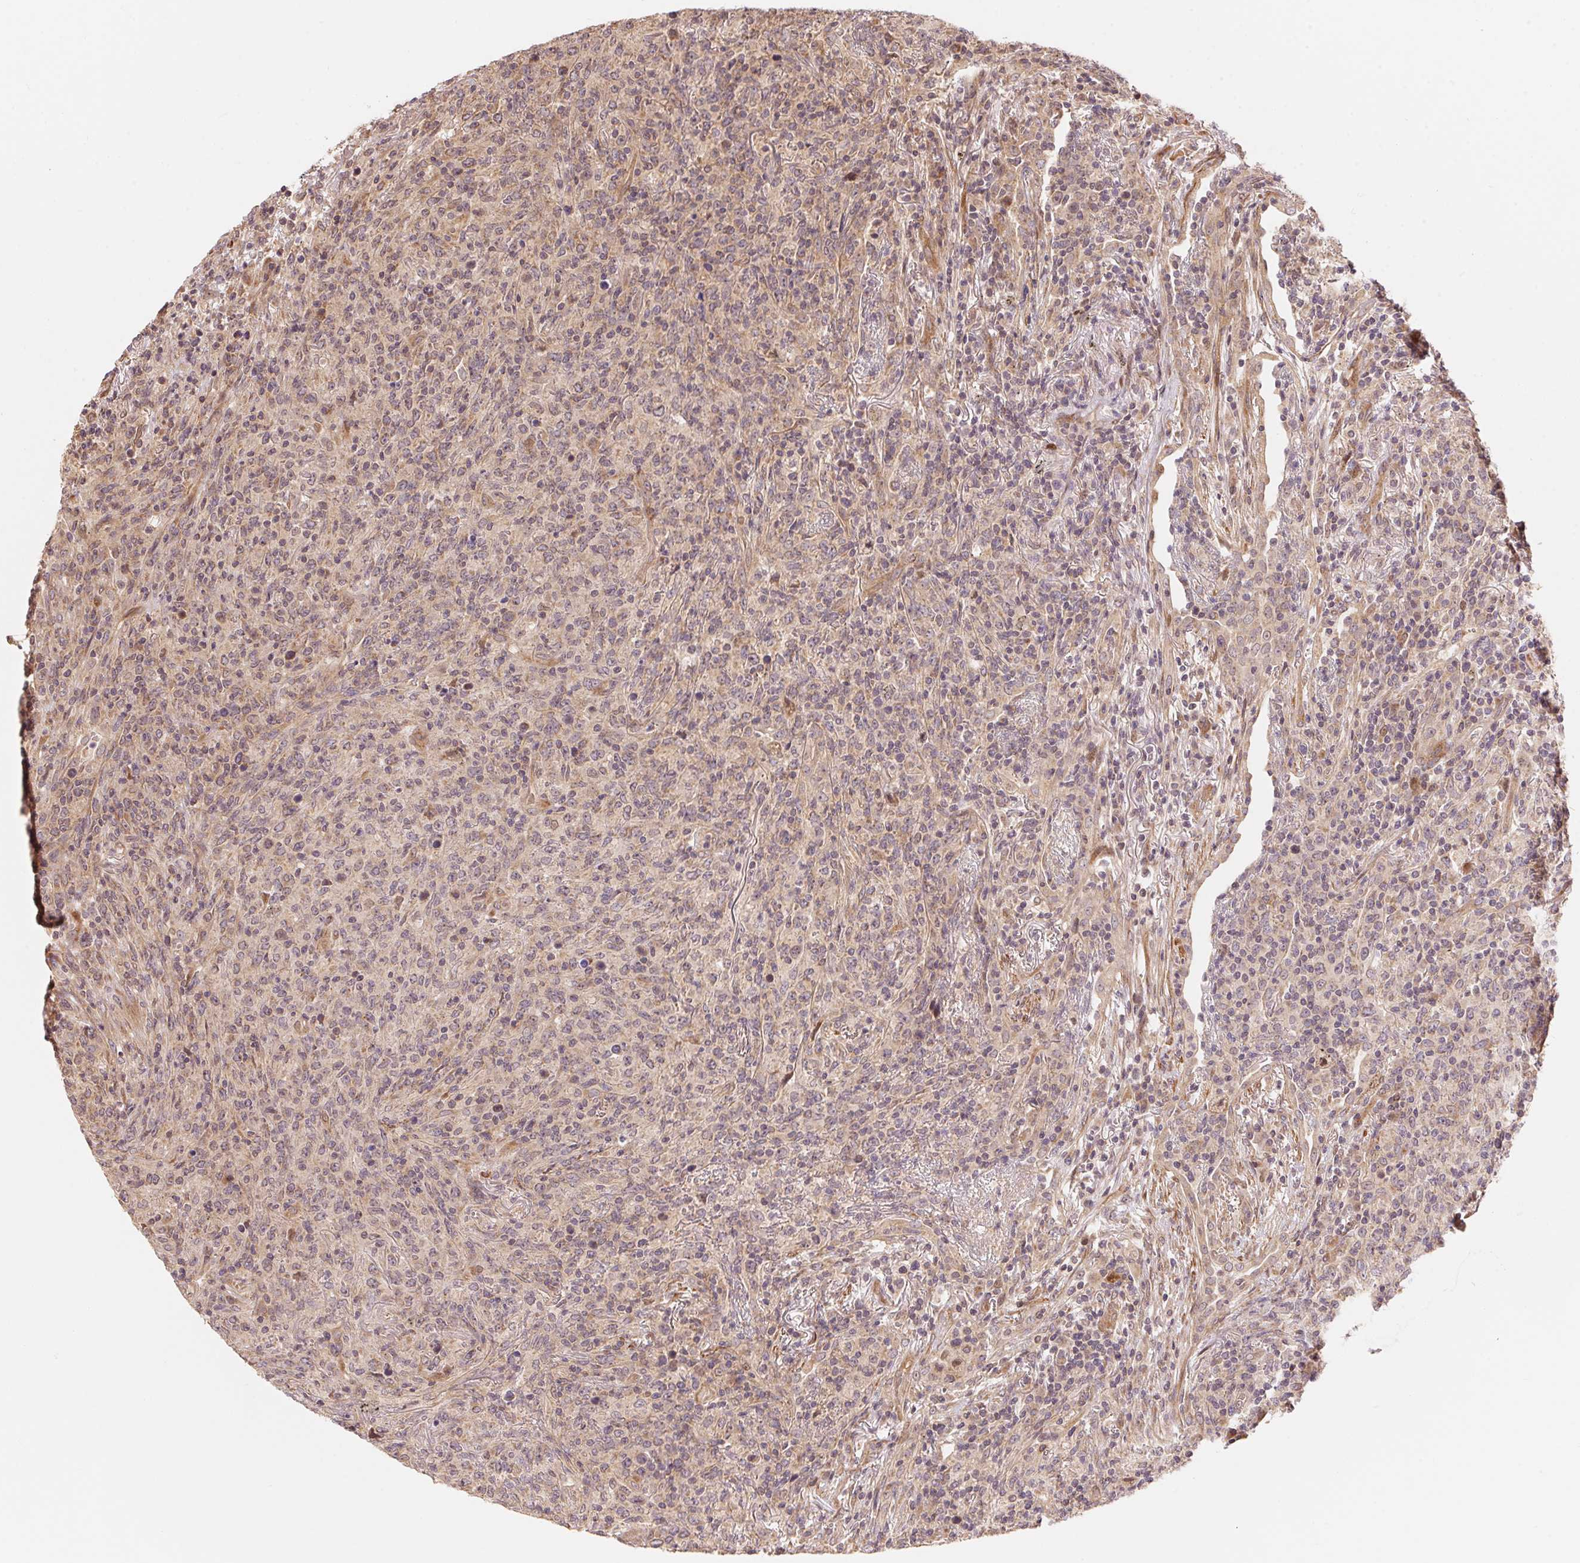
{"staining": {"intensity": "negative", "quantity": "none", "location": "none"}, "tissue": "lymphoma", "cell_type": "Tumor cells", "image_type": "cancer", "snomed": [{"axis": "morphology", "description": "Malignant lymphoma, non-Hodgkin's type, High grade"}, {"axis": "topography", "description": "Lung"}], "caption": "High-grade malignant lymphoma, non-Hodgkin's type was stained to show a protein in brown. There is no significant positivity in tumor cells. The staining was performed using DAB (3,3'-diaminobenzidine) to visualize the protein expression in brown, while the nuclei were stained in blue with hematoxylin (Magnification: 20x).", "gene": "TNIP2", "patient": {"sex": "male", "age": 79}}